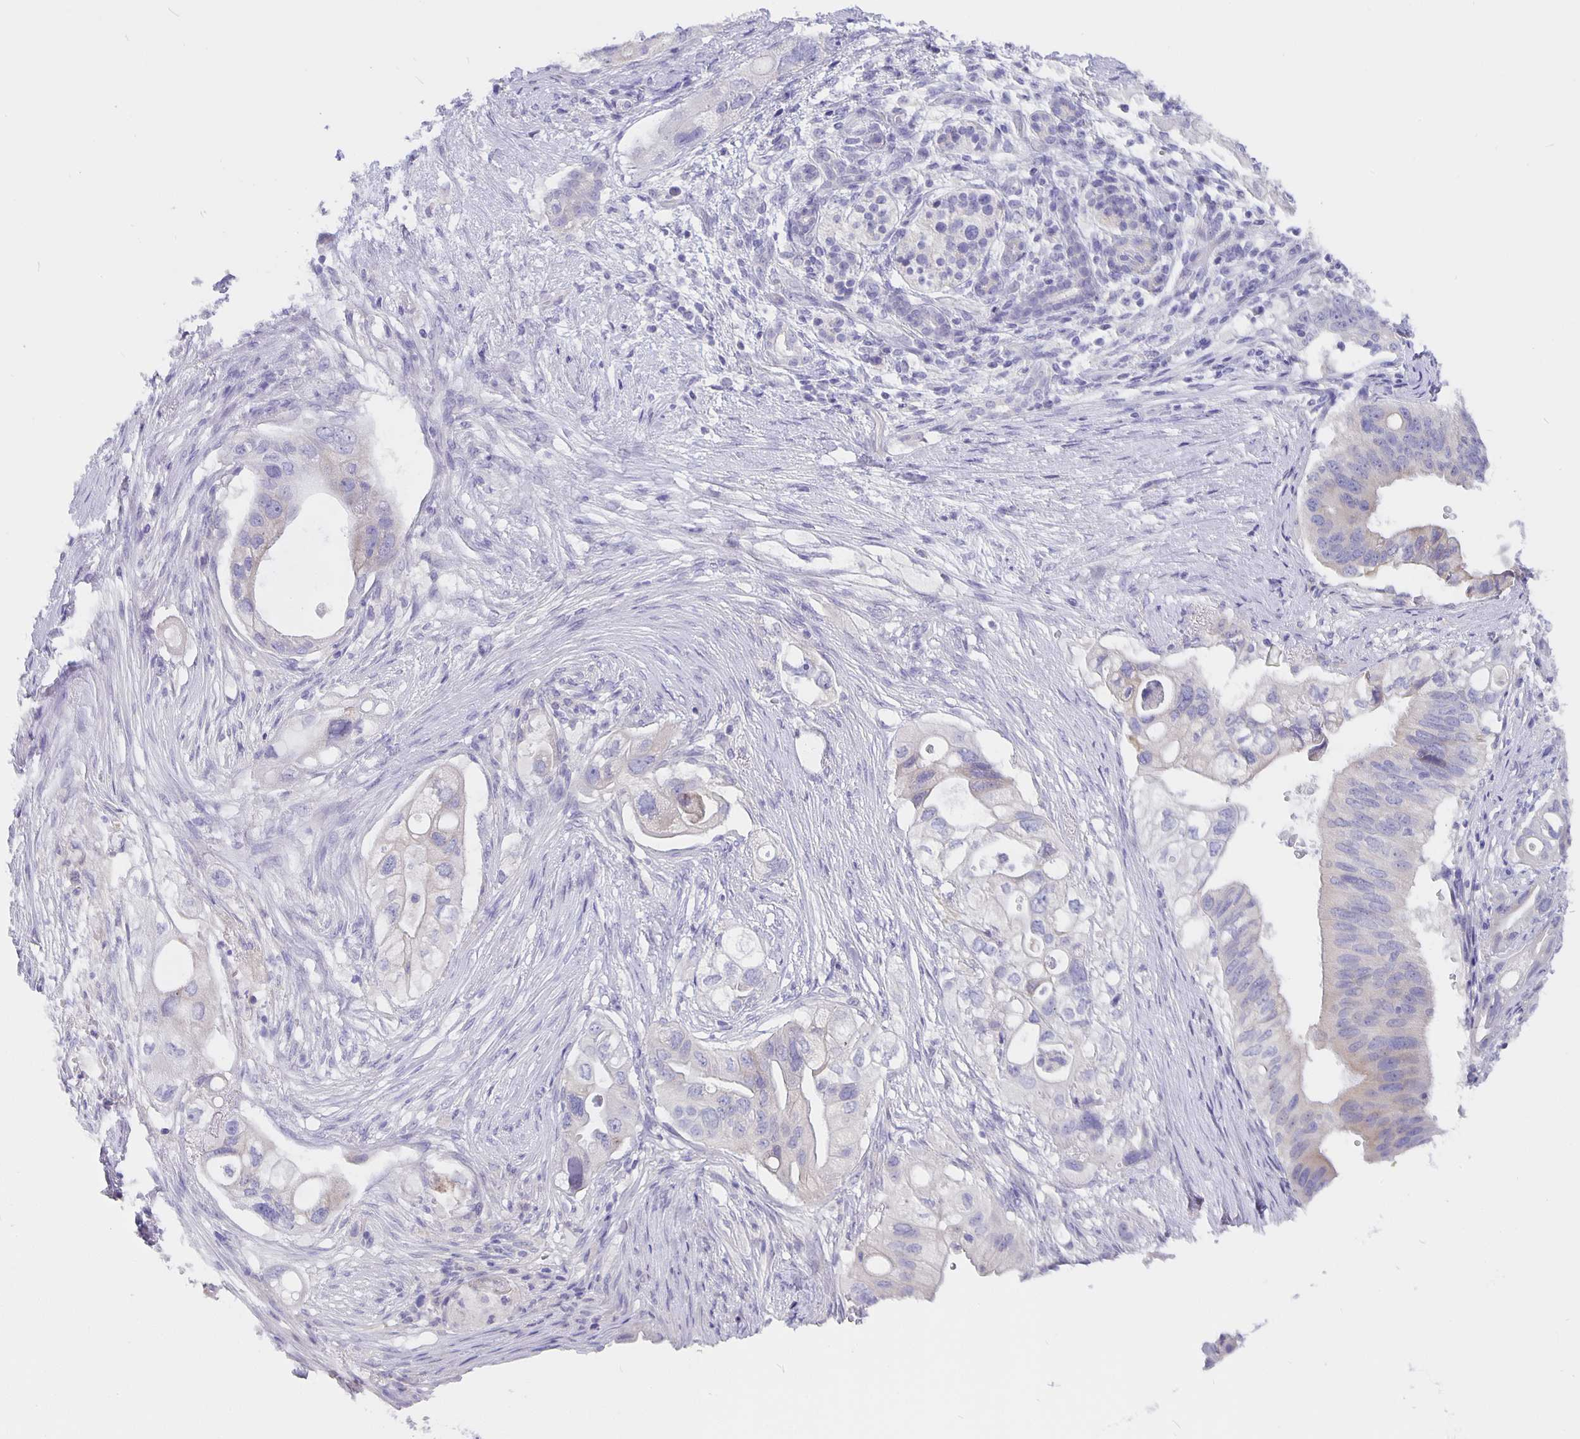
{"staining": {"intensity": "negative", "quantity": "none", "location": "none"}, "tissue": "pancreatic cancer", "cell_type": "Tumor cells", "image_type": "cancer", "snomed": [{"axis": "morphology", "description": "Adenocarcinoma, NOS"}, {"axis": "topography", "description": "Pancreas"}], "caption": "A photomicrograph of human adenocarcinoma (pancreatic) is negative for staining in tumor cells. The staining was performed using DAB to visualize the protein expression in brown, while the nuclei were stained in blue with hematoxylin (Magnification: 20x).", "gene": "CFAP74", "patient": {"sex": "female", "age": 72}}